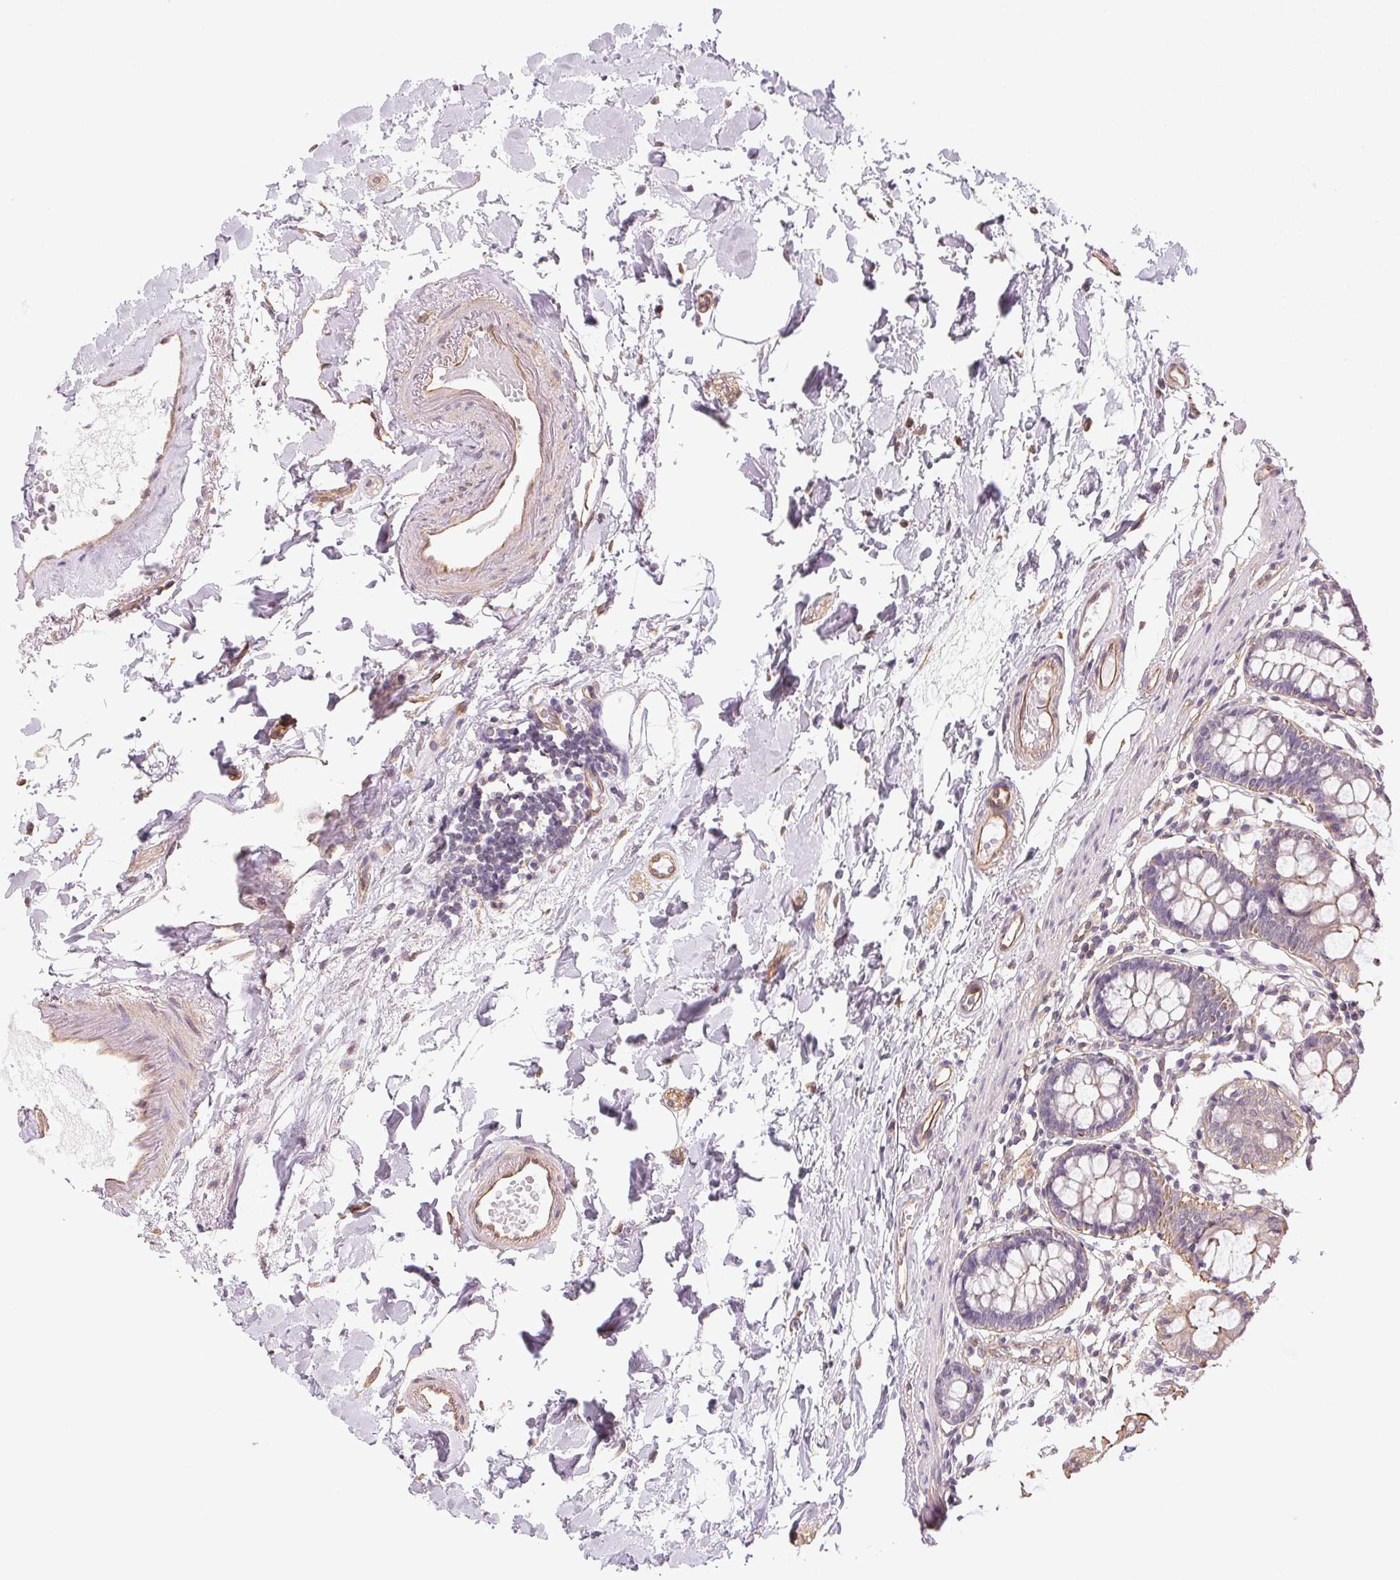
{"staining": {"intensity": "moderate", "quantity": ">75%", "location": "cytoplasmic/membranous"}, "tissue": "colon", "cell_type": "Endothelial cells", "image_type": "normal", "snomed": [{"axis": "morphology", "description": "Normal tissue, NOS"}, {"axis": "topography", "description": "Colon"}], "caption": "Endothelial cells demonstrate medium levels of moderate cytoplasmic/membranous positivity in approximately >75% of cells in normal human colon.", "gene": "PLA2G4F", "patient": {"sex": "female", "age": 84}}